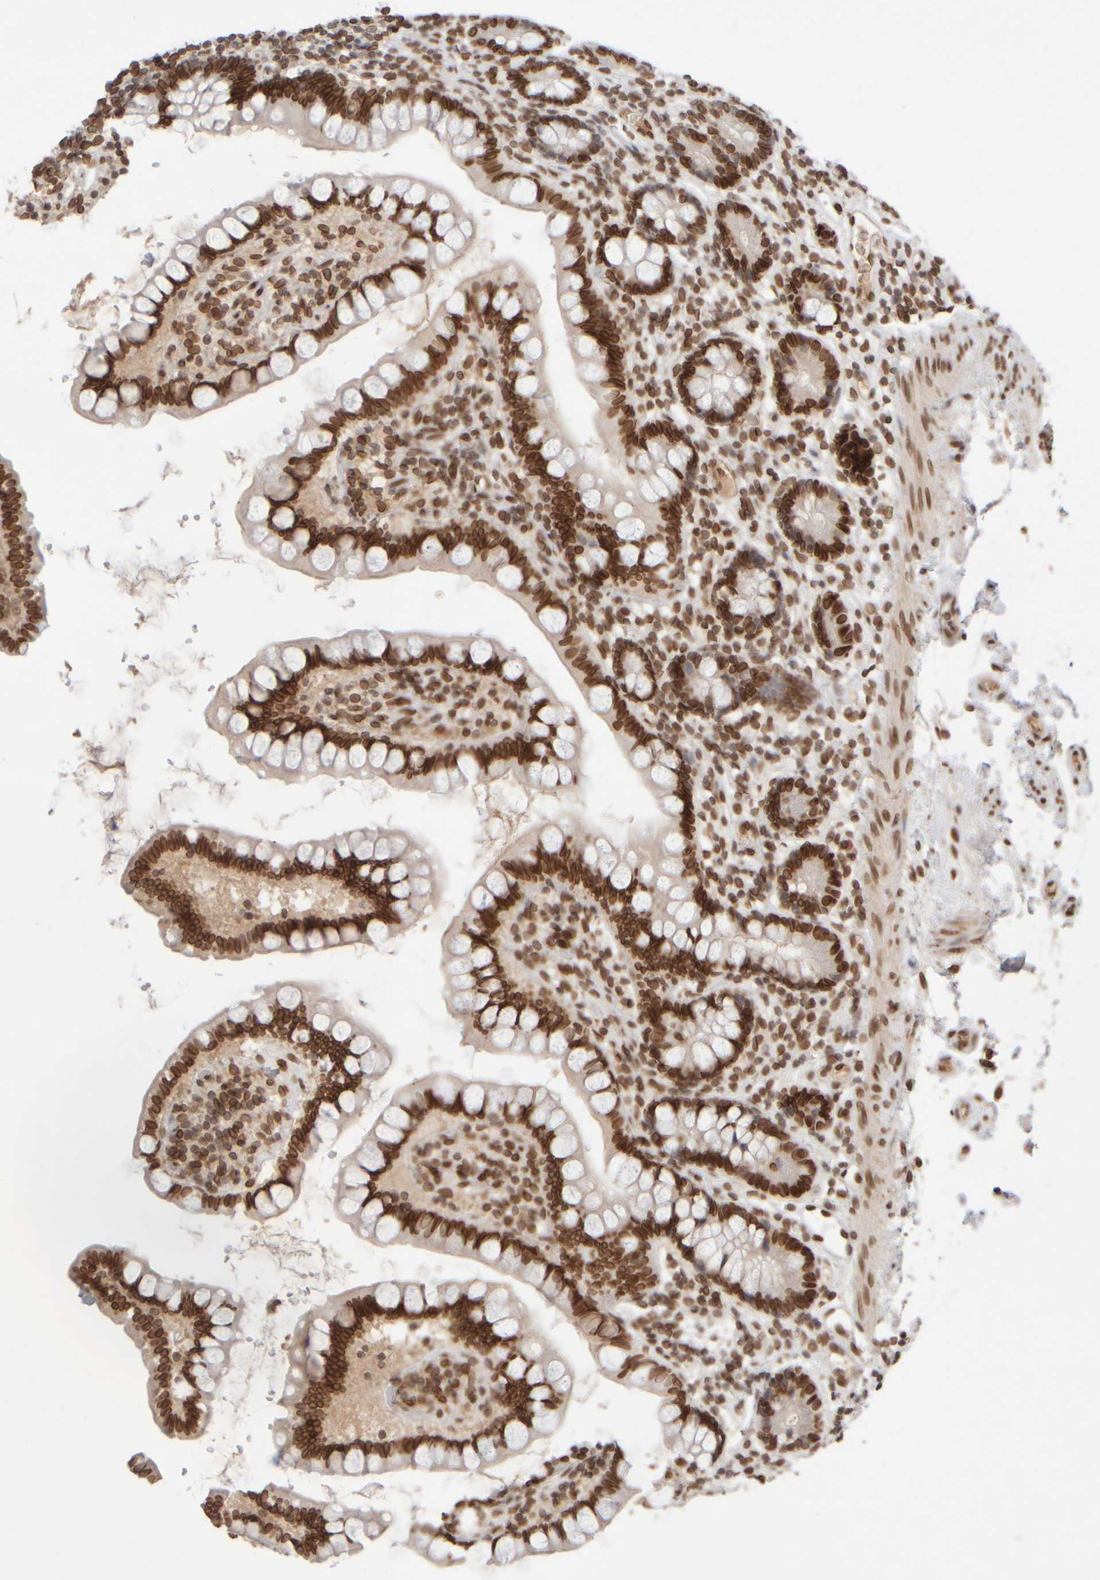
{"staining": {"intensity": "strong", "quantity": ">75%", "location": "cytoplasmic/membranous,nuclear"}, "tissue": "small intestine", "cell_type": "Glandular cells", "image_type": "normal", "snomed": [{"axis": "morphology", "description": "Normal tissue, NOS"}, {"axis": "topography", "description": "Smooth muscle"}, {"axis": "topography", "description": "Small intestine"}], "caption": "Protein staining of benign small intestine exhibits strong cytoplasmic/membranous,nuclear positivity in approximately >75% of glandular cells. (DAB = brown stain, brightfield microscopy at high magnification).", "gene": "ZC3HC1", "patient": {"sex": "female", "age": 84}}